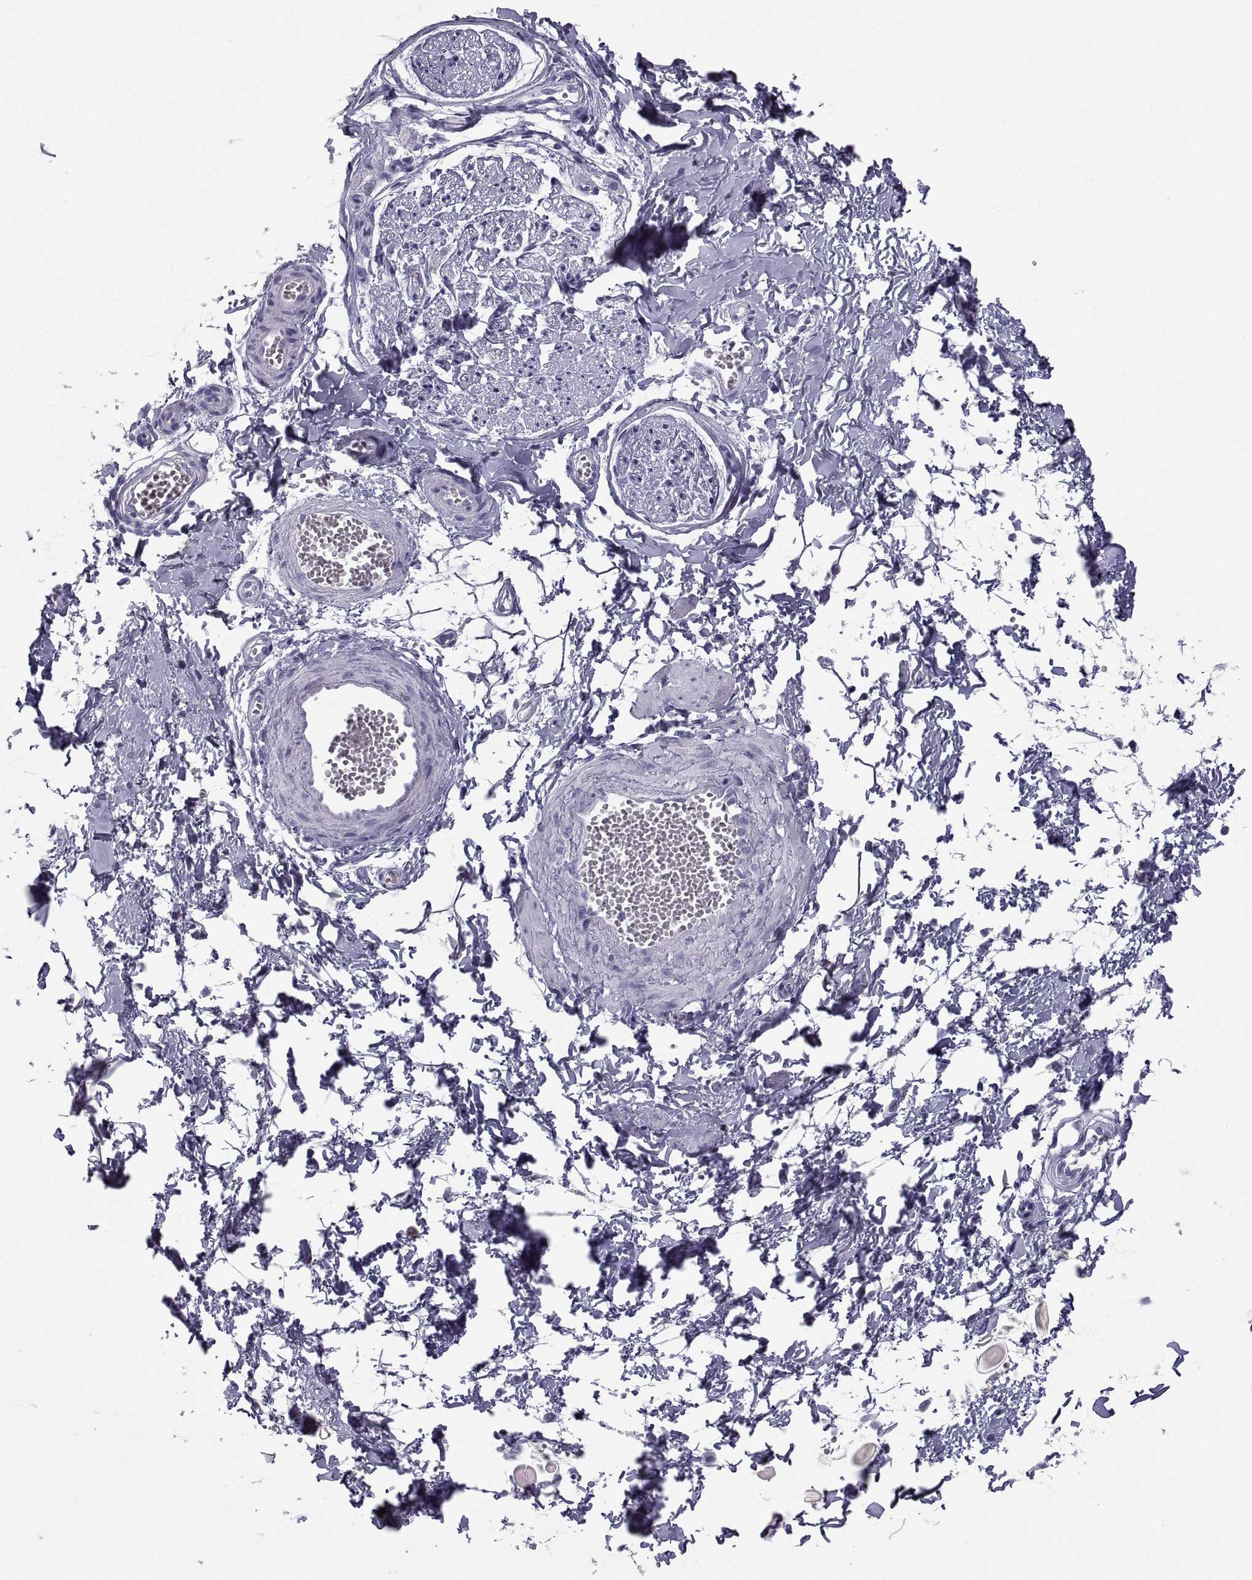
{"staining": {"intensity": "negative", "quantity": "none", "location": "none"}, "tissue": "adipose tissue", "cell_type": "Adipocytes", "image_type": "normal", "snomed": [{"axis": "morphology", "description": "Normal tissue, NOS"}, {"axis": "topography", "description": "Smooth muscle"}, {"axis": "topography", "description": "Peripheral nerve tissue"}], "caption": "DAB immunohistochemical staining of benign human adipose tissue displays no significant positivity in adipocytes. (Brightfield microscopy of DAB IHC at high magnification).", "gene": "PCSK1N", "patient": {"sex": "male", "age": 22}}